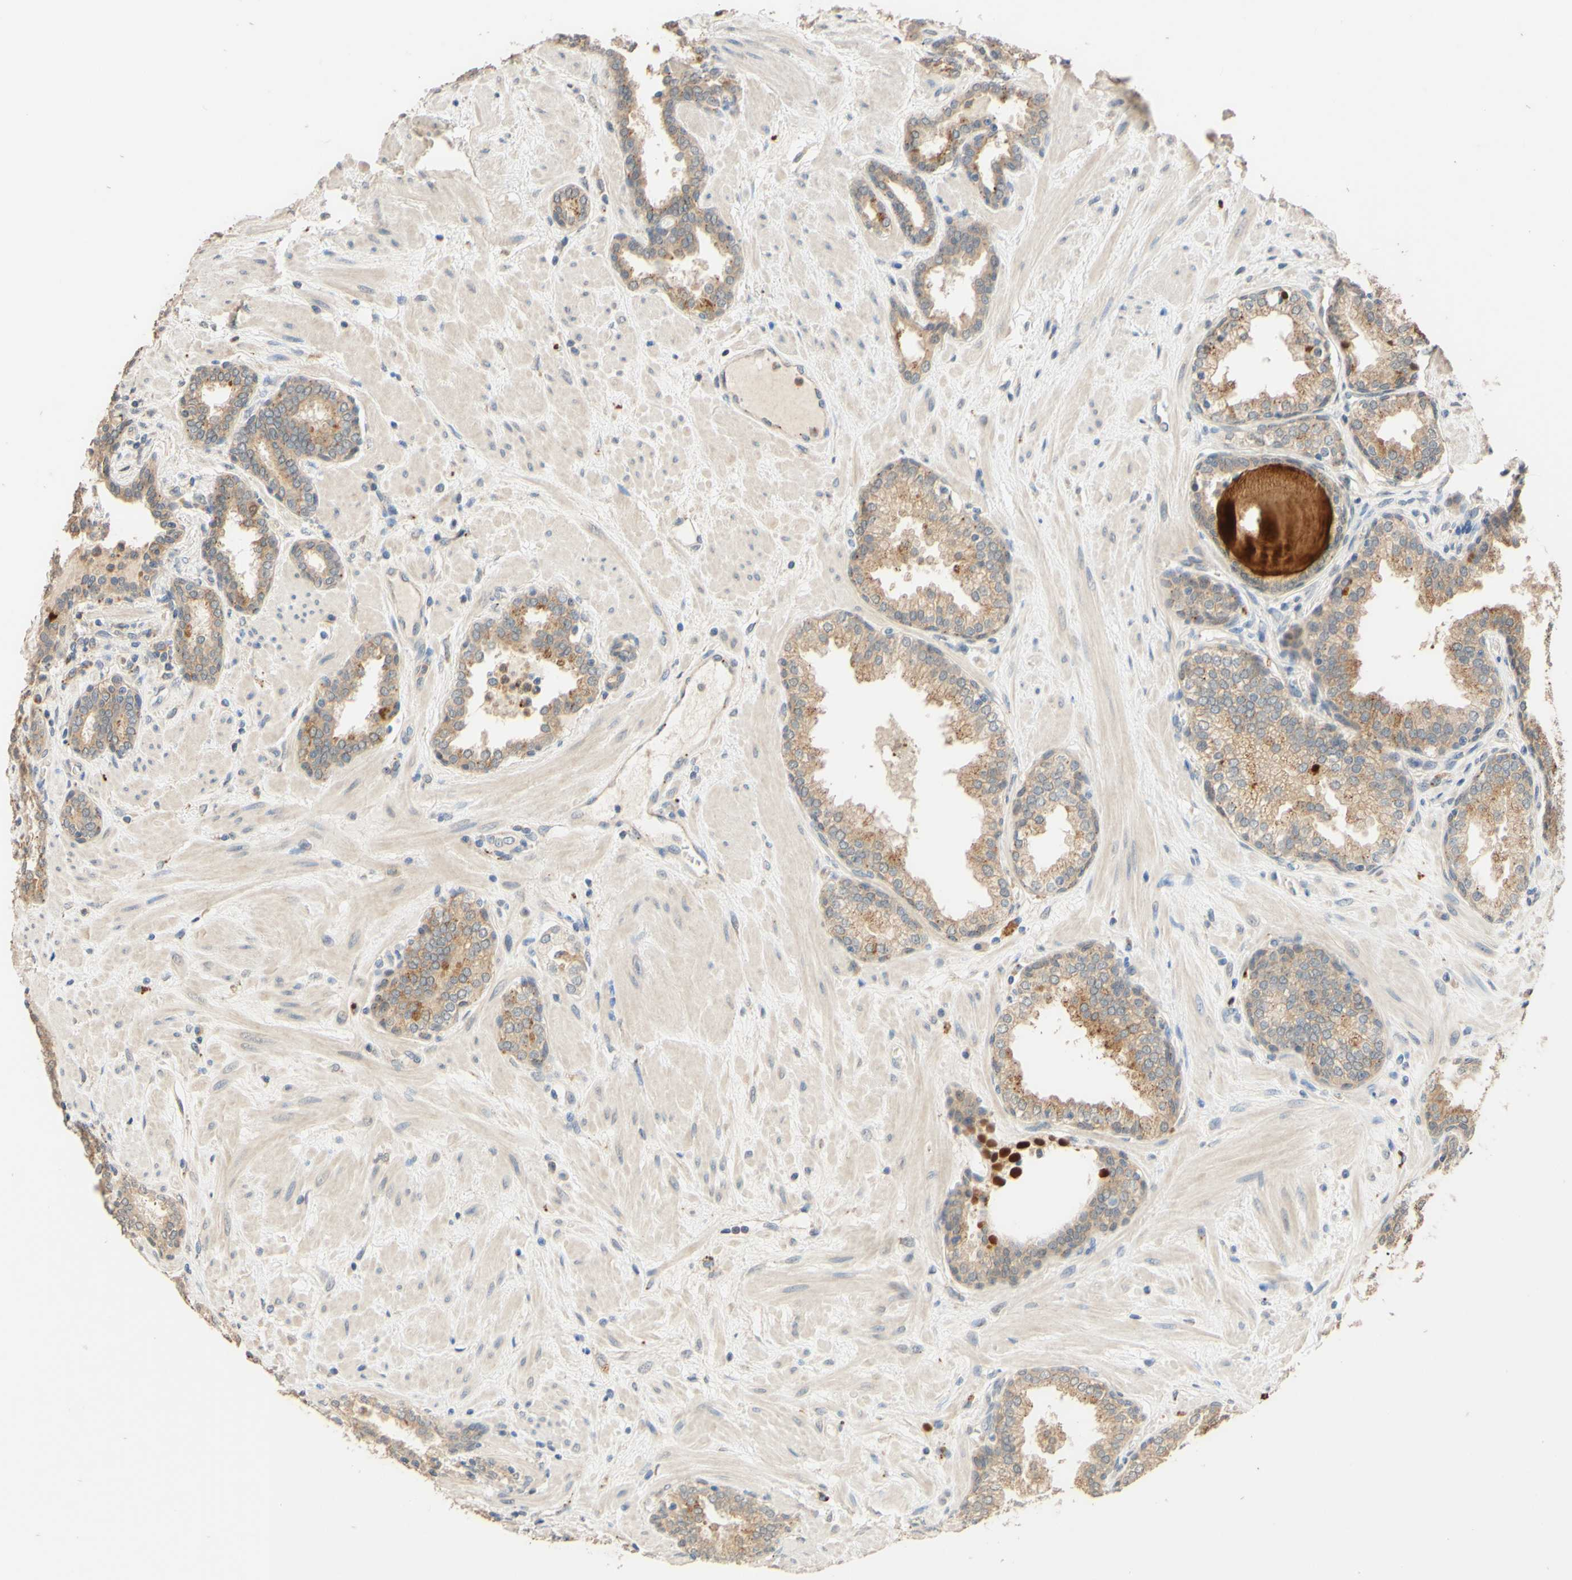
{"staining": {"intensity": "weak", "quantity": ">75%", "location": "cytoplasmic/membranous"}, "tissue": "prostate", "cell_type": "Glandular cells", "image_type": "normal", "snomed": [{"axis": "morphology", "description": "Normal tissue, NOS"}, {"axis": "topography", "description": "Prostate"}], "caption": "IHC image of benign human prostate stained for a protein (brown), which reveals low levels of weak cytoplasmic/membranous positivity in approximately >75% of glandular cells.", "gene": "SMIM19", "patient": {"sex": "male", "age": 51}}